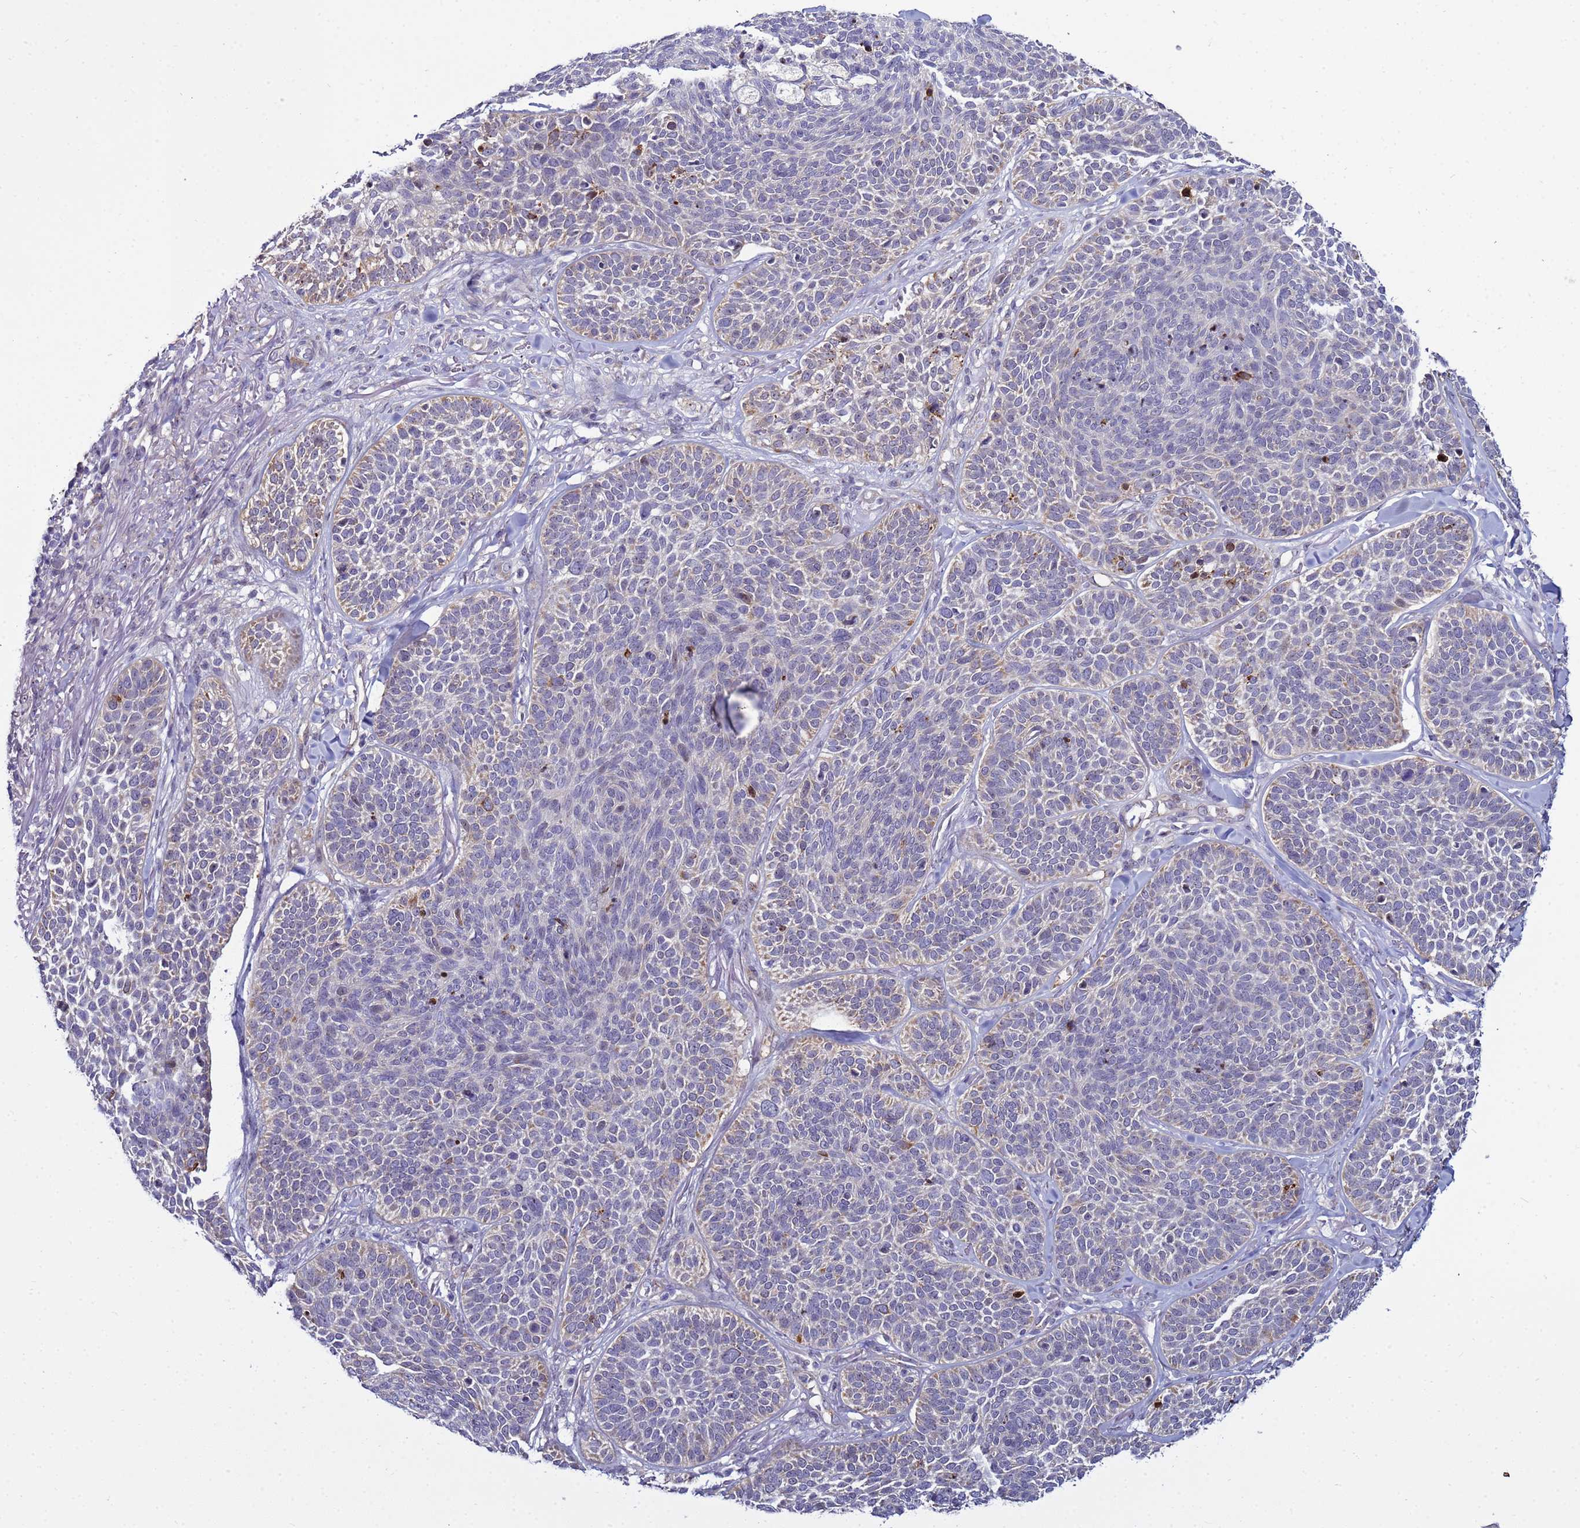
{"staining": {"intensity": "negative", "quantity": "none", "location": "none"}, "tissue": "skin cancer", "cell_type": "Tumor cells", "image_type": "cancer", "snomed": [{"axis": "morphology", "description": "Basal cell carcinoma"}, {"axis": "topography", "description": "Skin"}], "caption": "A histopathology image of human skin basal cell carcinoma is negative for staining in tumor cells. Nuclei are stained in blue.", "gene": "NOL8", "patient": {"sex": "male", "age": 85}}